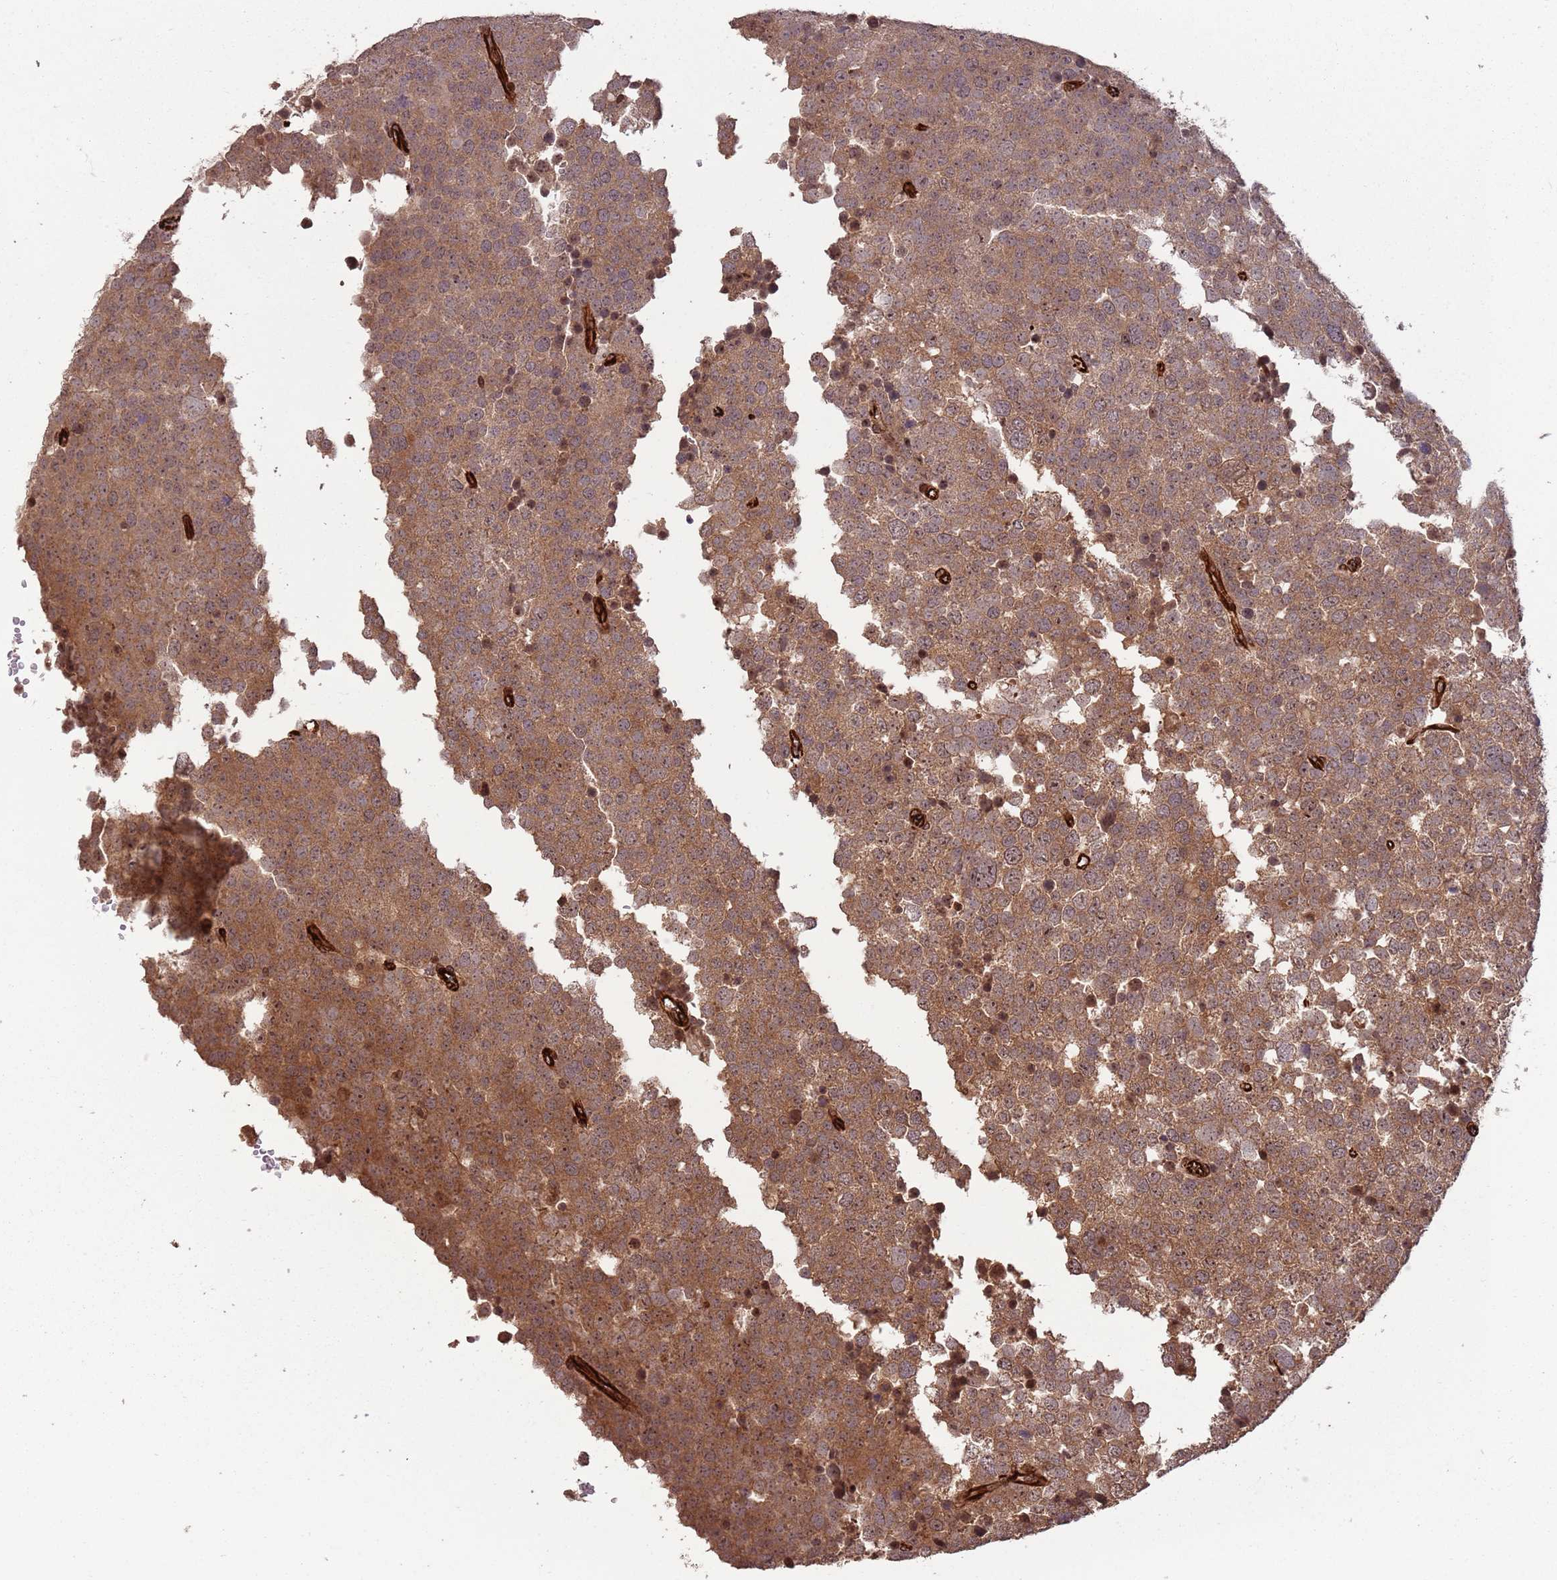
{"staining": {"intensity": "moderate", "quantity": ">75%", "location": "cytoplasmic/membranous,nuclear"}, "tissue": "testis cancer", "cell_type": "Tumor cells", "image_type": "cancer", "snomed": [{"axis": "morphology", "description": "Seminoma, NOS"}, {"axis": "topography", "description": "Testis"}], "caption": "Tumor cells reveal moderate cytoplasmic/membranous and nuclear expression in about >75% of cells in testis cancer.", "gene": "ADAMTS3", "patient": {"sex": "male", "age": 71}}